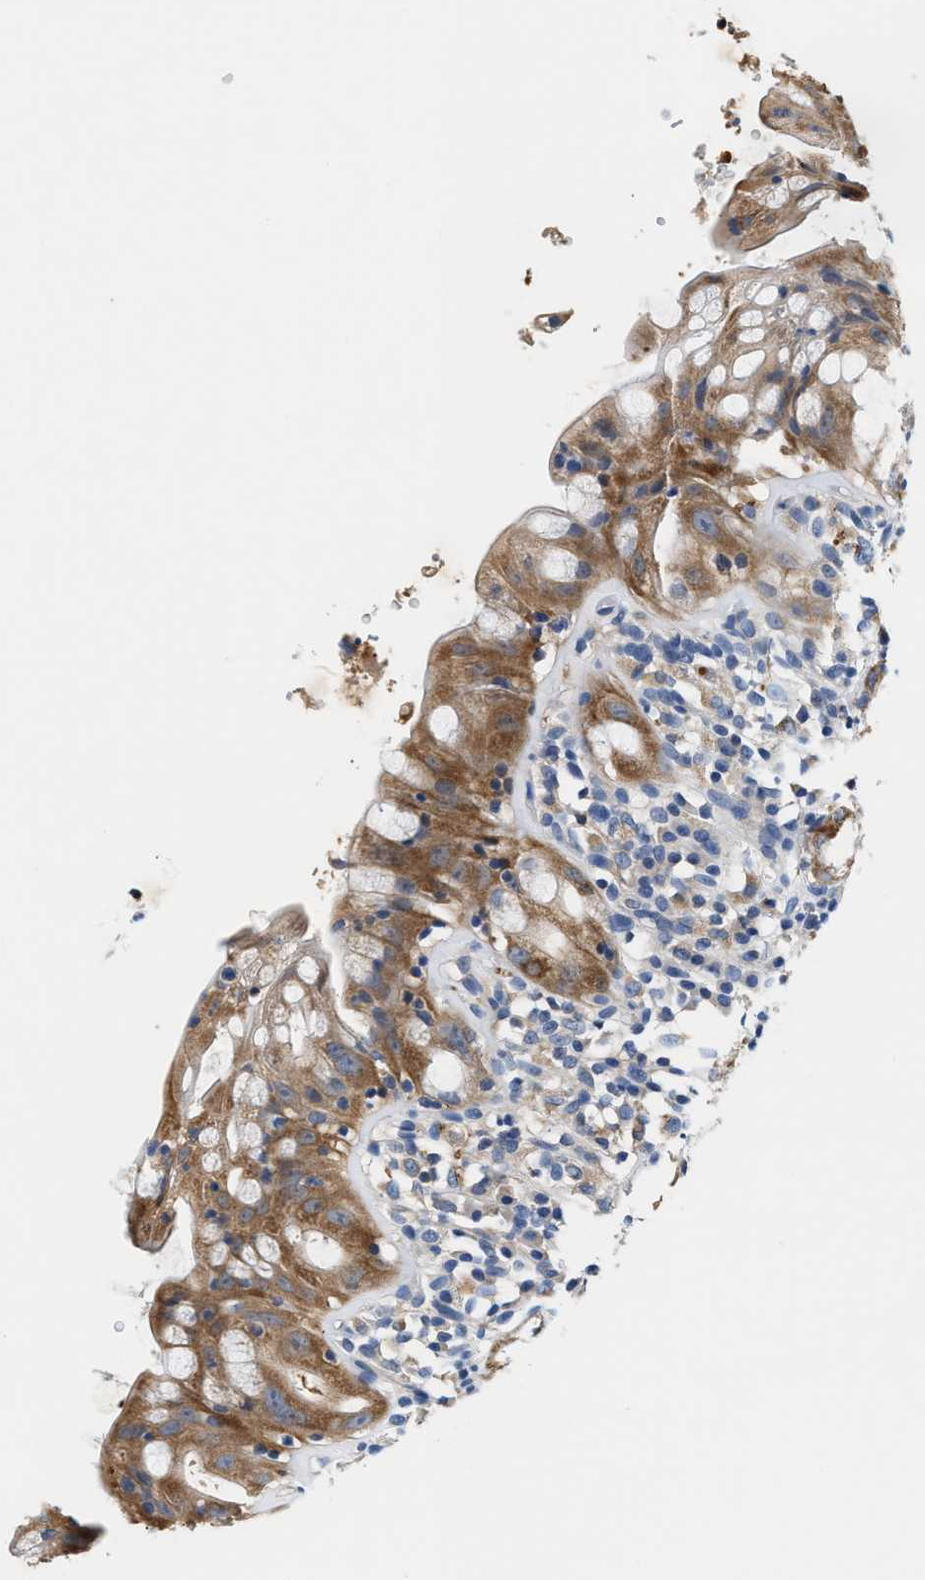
{"staining": {"intensity": "strong", "quantity": "25%-75%", "location": "cytoplasmic/membranous"}, "tissue": "rectum", "cell_type": "Glandular cells", "image_type": "normal", "snomed": [{"axis": "morphology", "description": "Normal tissue, NOS"}, {"axis": "topography", "description": "Rectum"}], "caption": "The histopathology image reveals staining of unremarkable rectum, revealing strong cytoplasmic/membranous protein positivity (brown color) within glandular cells. (DAB IHC, brown staining for protein, blue staining for nuclei).", "gene": "TUT7", "patient": {"sex": "male", "age": 44}}